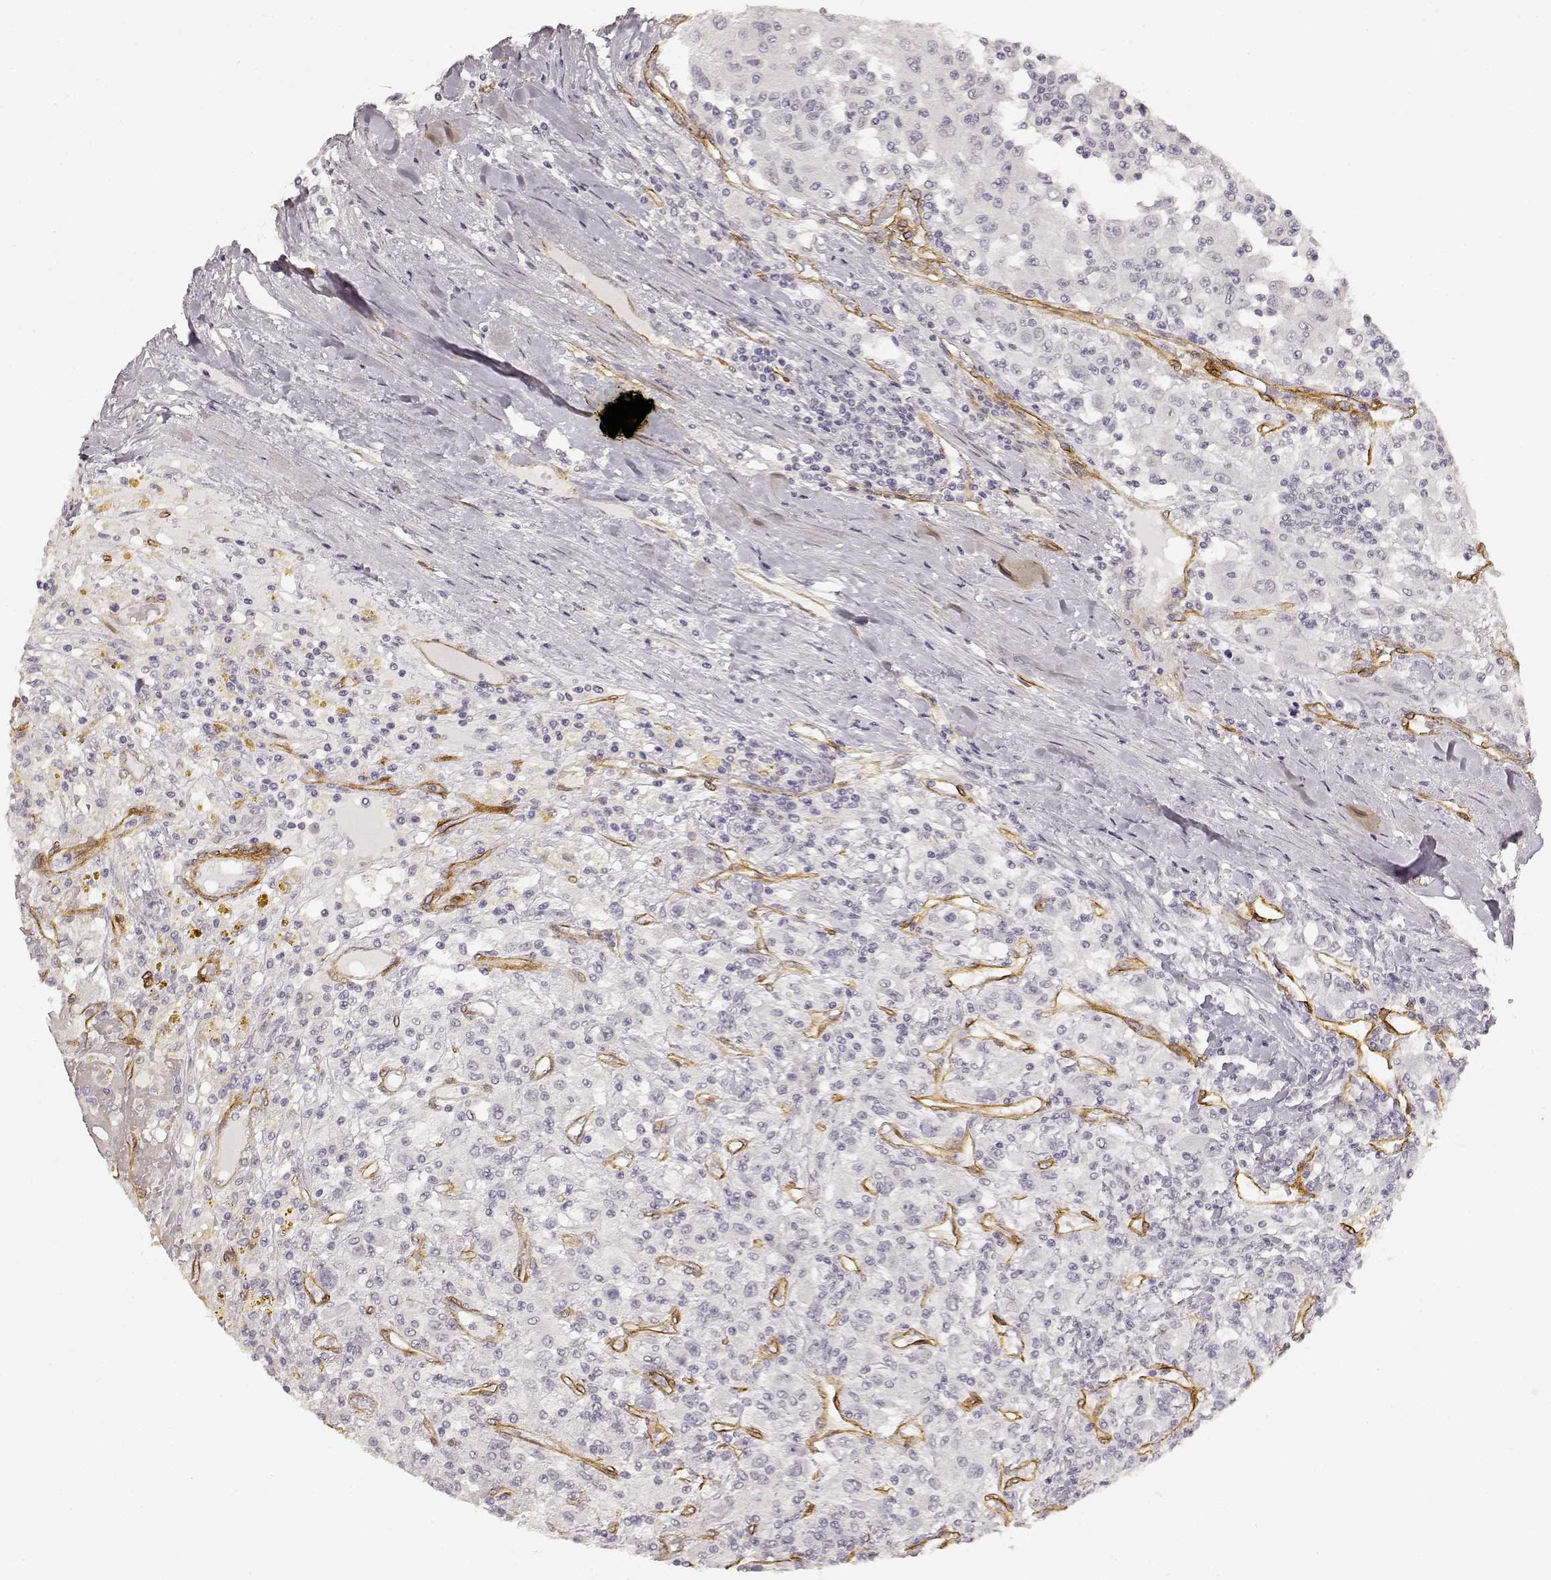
{"staining": {"intensity": "negative", "quantity": "none", "location": "none"}, "tissue": "renal cancer", "cell_type": "Tumor cells", "image_type": "cancer", "snomed": [{"axis": "morphology", "description": "Adenocarcinoma, NOS"}, {"axis": "topography", "description": "Kidney"}], "caption": "Adenocarcinoma (renal) was stained to show a protein in brown. There is no significant staining in tumor cells. (DAB immunohistochemistry (IHC), high magnification).", "gene": "LAMA4", "patient": {"sex": "female", "age": 67}}